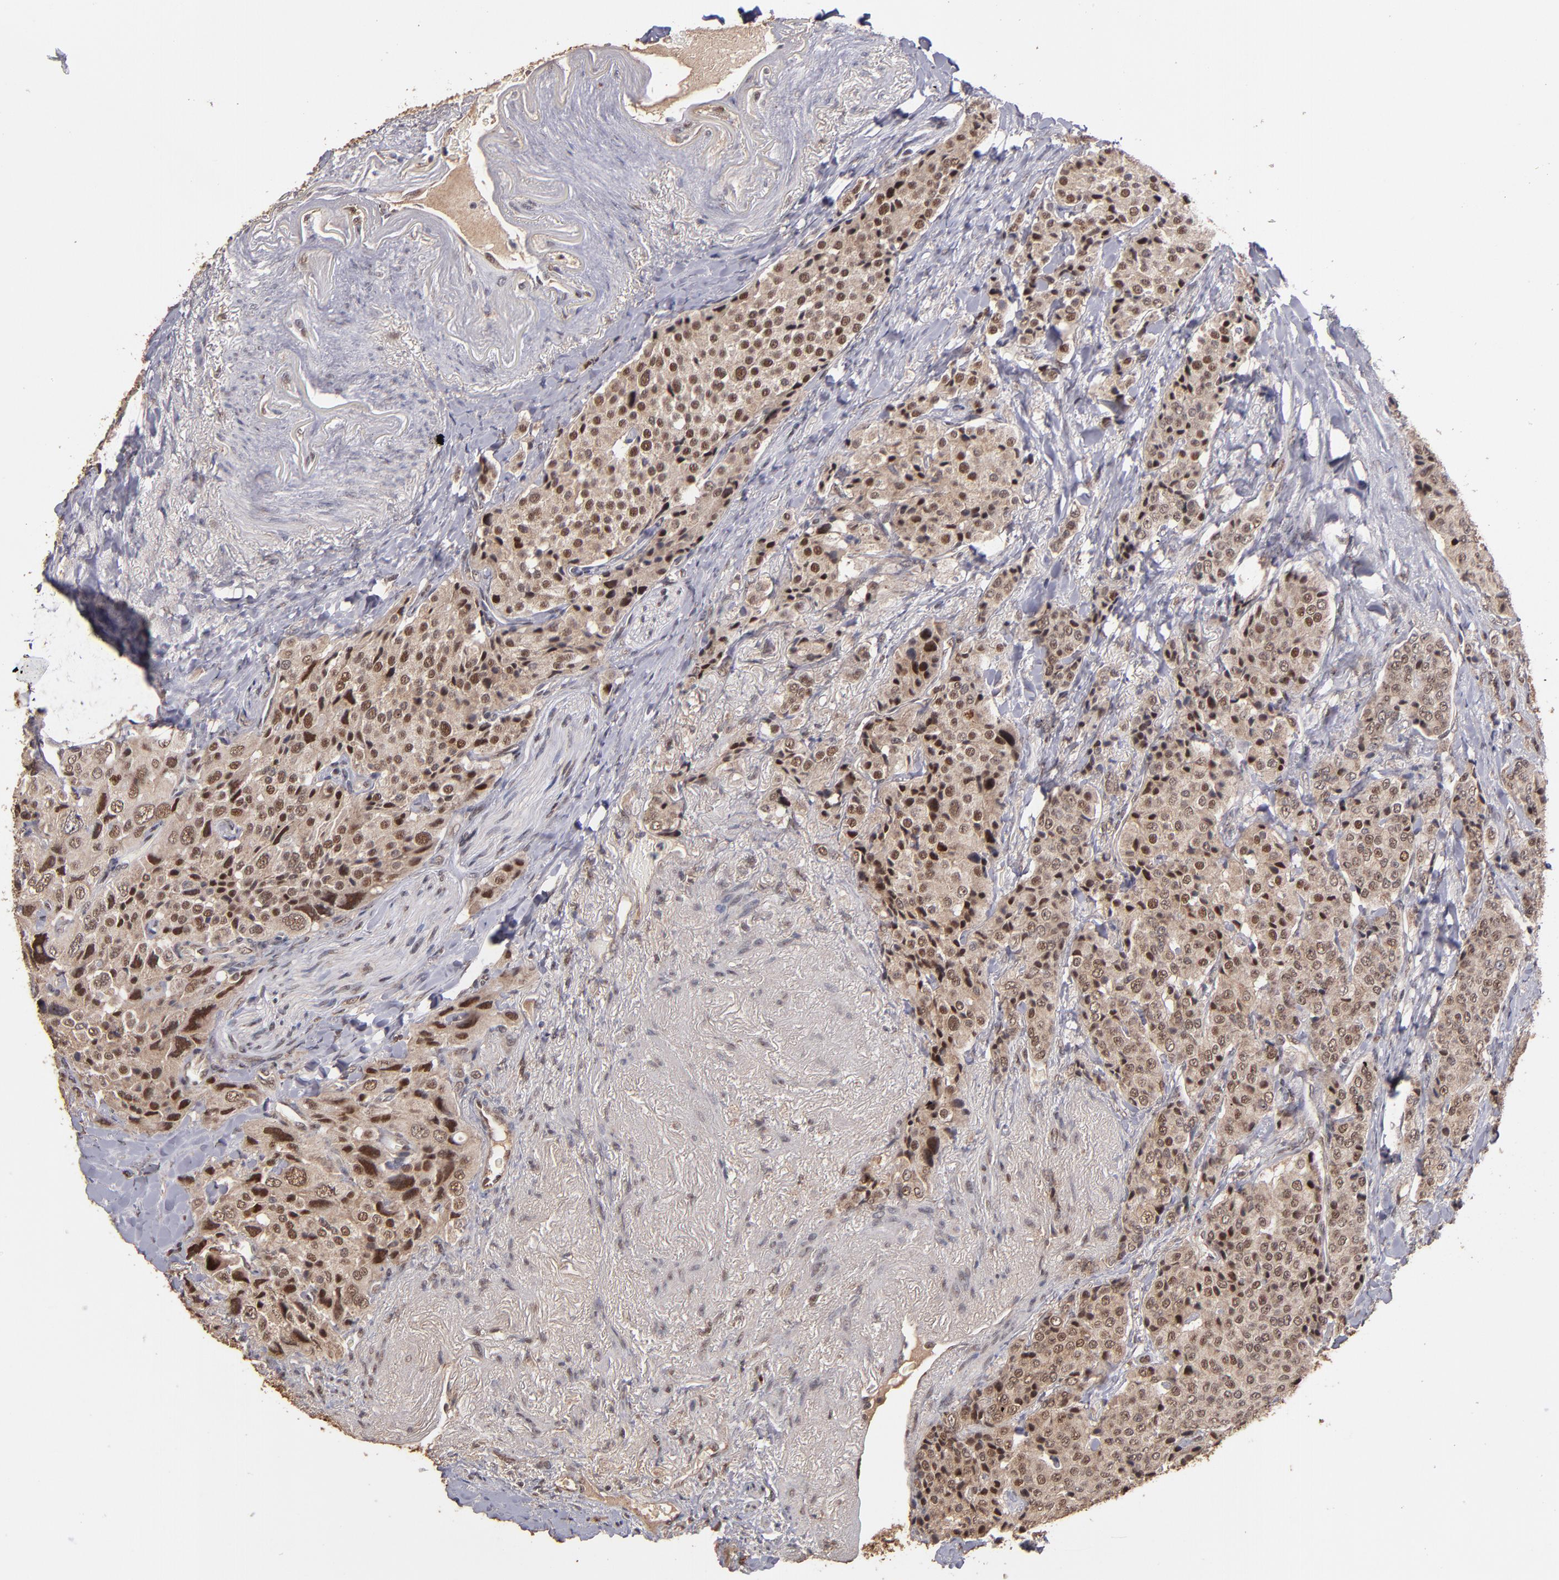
{"staining": {"intensity": "weak", "quantity": ">75%", "location": "cytoplasmic/membranous,nuclear"}, "tissue": "carcinoid", "cell_type": "Tumor cells", "image_type": "cancer", "snomed": [{"axis": "morphology", "description": "Carcinoid, malignant, NOS"}, {"axis": "topography", "description": "Colon"}], "caption": "Immunohistochemical staining of carcinoid displays low levels of weak cytoplasmic/membranous and nuclear protein expression in about >75% of tumor cells.", "gene": "EAPP", "patient": {"sex": "female", "age": 61}}